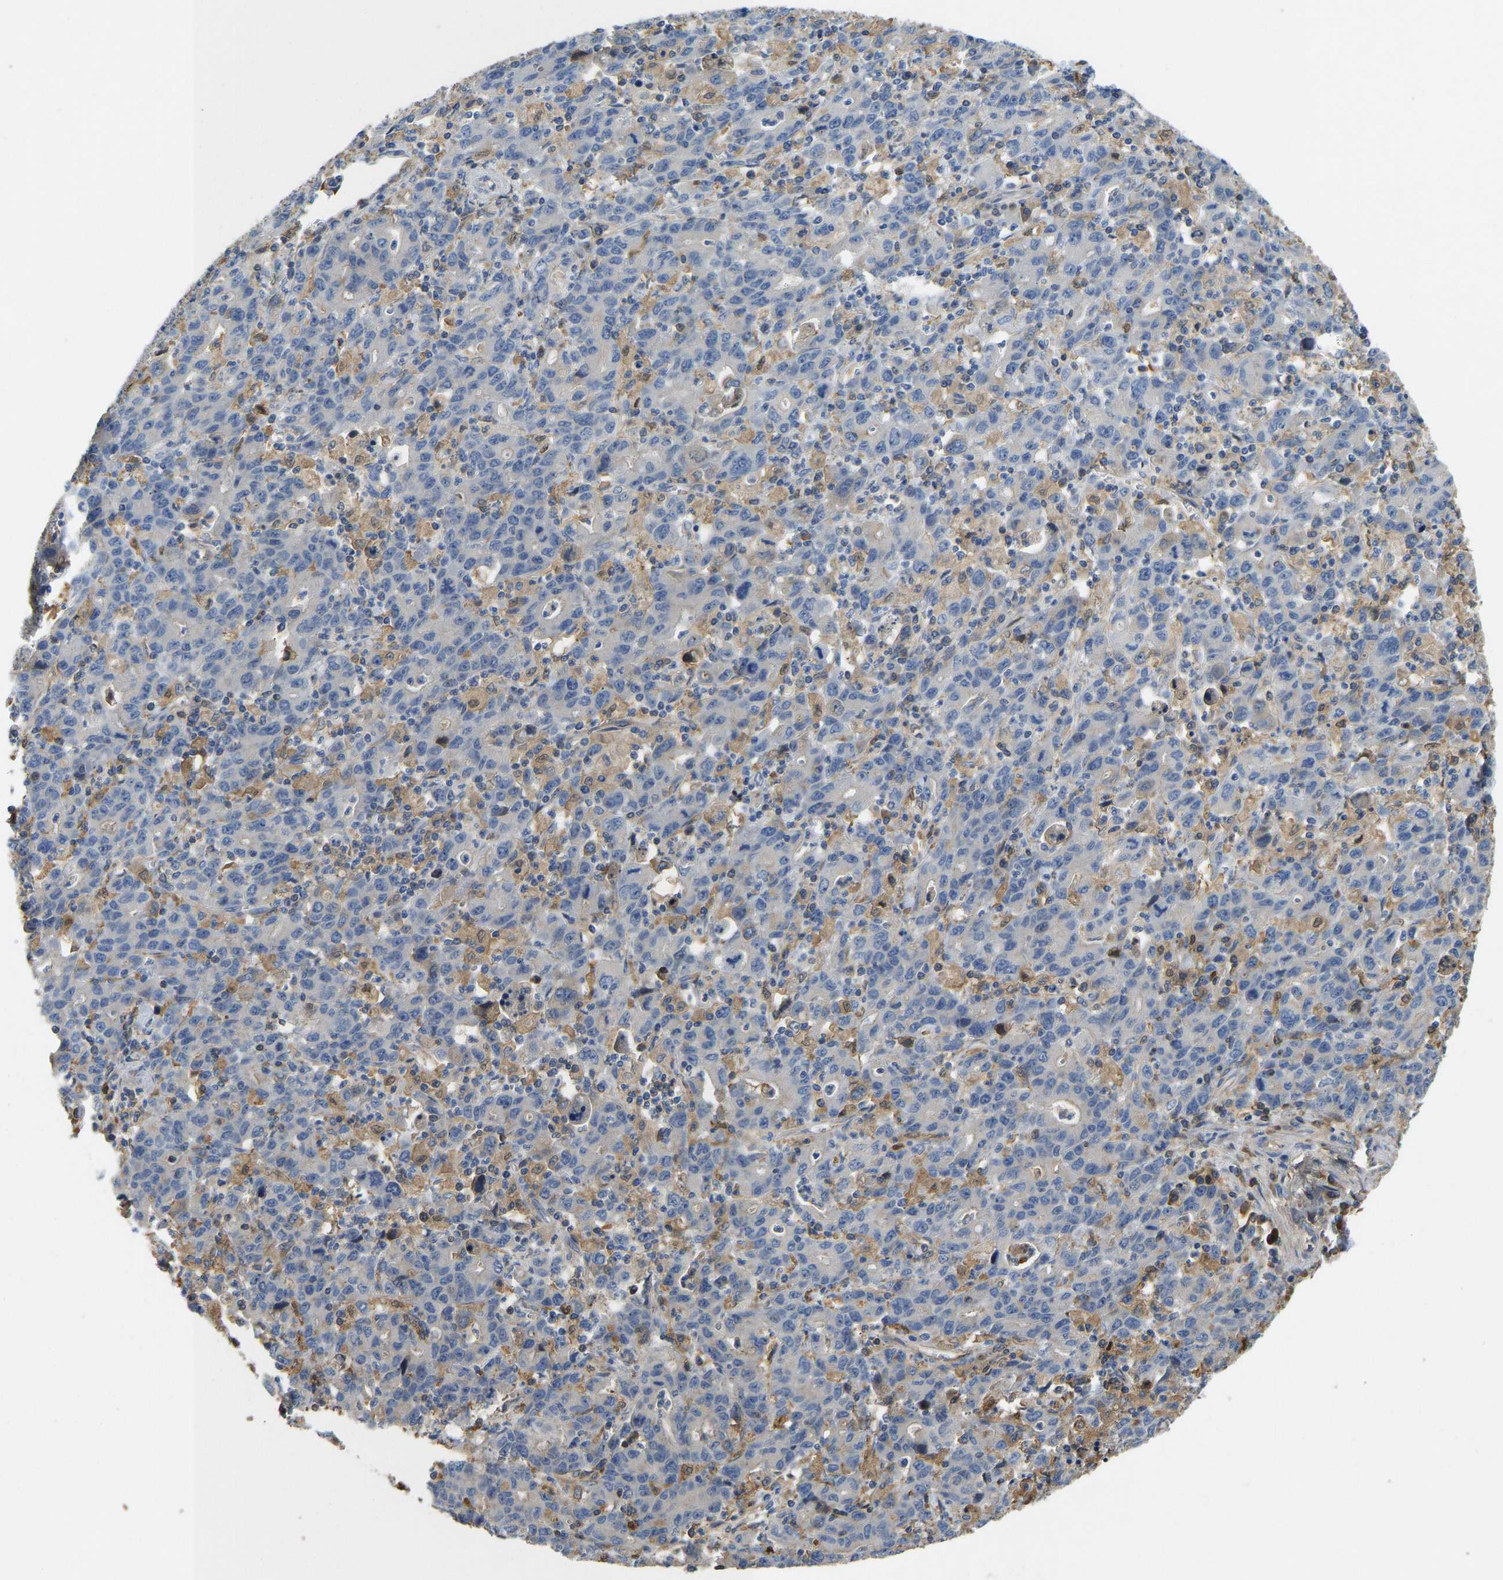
{"staining": {"intensity": "negative", "quantity": "none", "location": "none"}, "tissue": "stomach cancer", "cell_type": "Tumor cells", "image_type": "cancer", "snomed": [{"axis": "morphology", "description": "Adenocarcinoma, NOS"}, {"axis": "topography", "description": "Stomach, upper"}], "caption": "An immunohistochemistry micrograph of stomach cancer (adenocarcinoma) is shown. There is no staining in tumor cells of stomach cancer (adenocarcinoma).", "gene": "VCPKMT", "patient": {"sex": "male", "age": 69}}